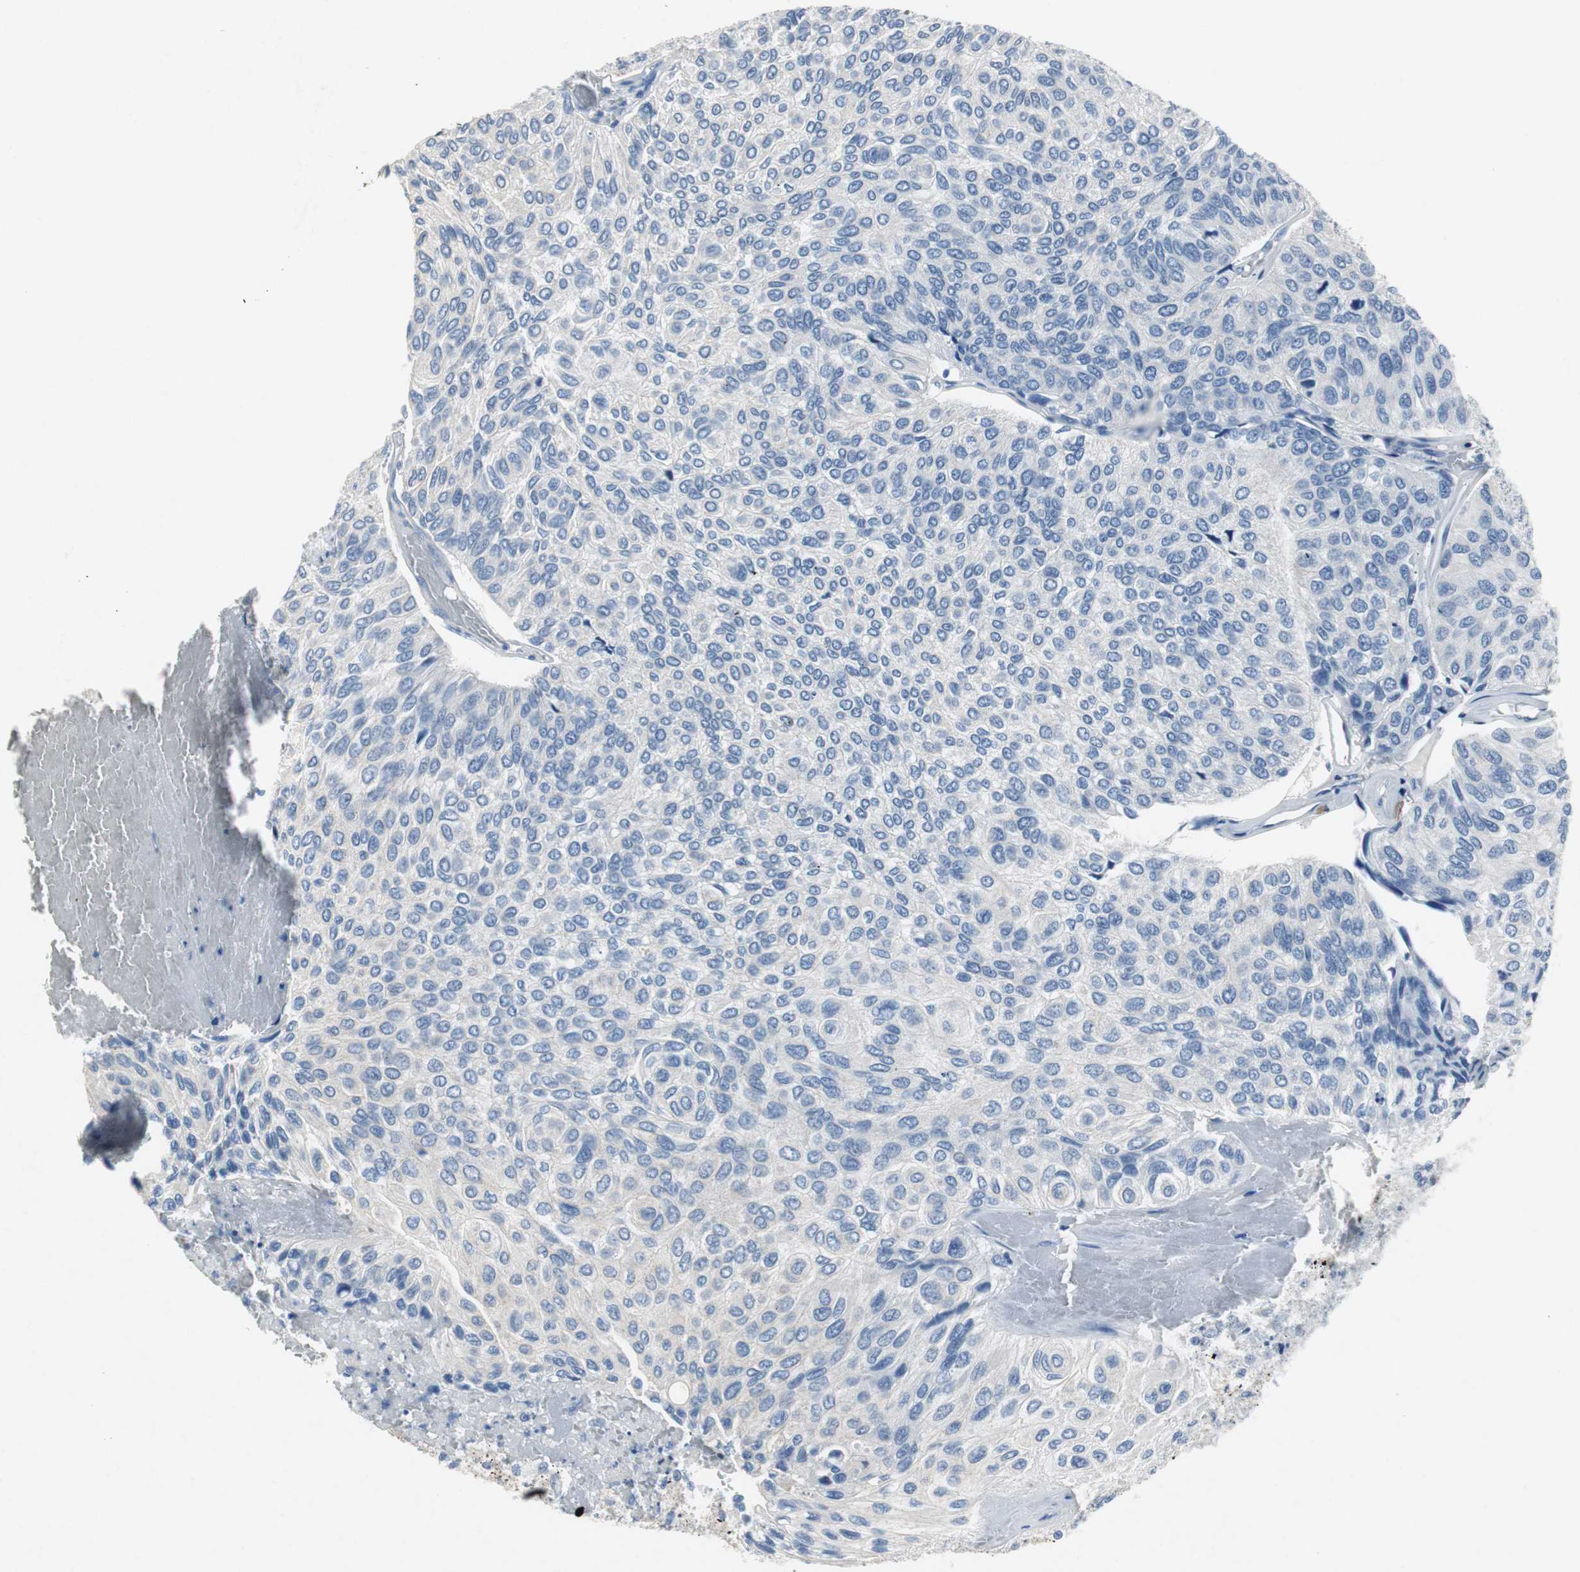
{"staining": {"intensity": "weak", "quantity": "25%-75%", "location": "cytoplasmic/membranous"}, "tissue": "urothelial cancer", "cell_type": "Tumor cells", "image_type": "cancer", "snomed": [{"axis": "morphology", "description": "Urothelial carcinoma, High grade"}, {"axis": "topography", "description": "Urinary bladder"}], "caption": "About 25%-75% of tumor cells in high-grade urothelial carcinoma reveal weak cytoplasmic/membranous protein positivity as visualized by brown immunohistochemical staining.", "gene": "LRP2", "patient": {"sex": "male", "age": 66}}